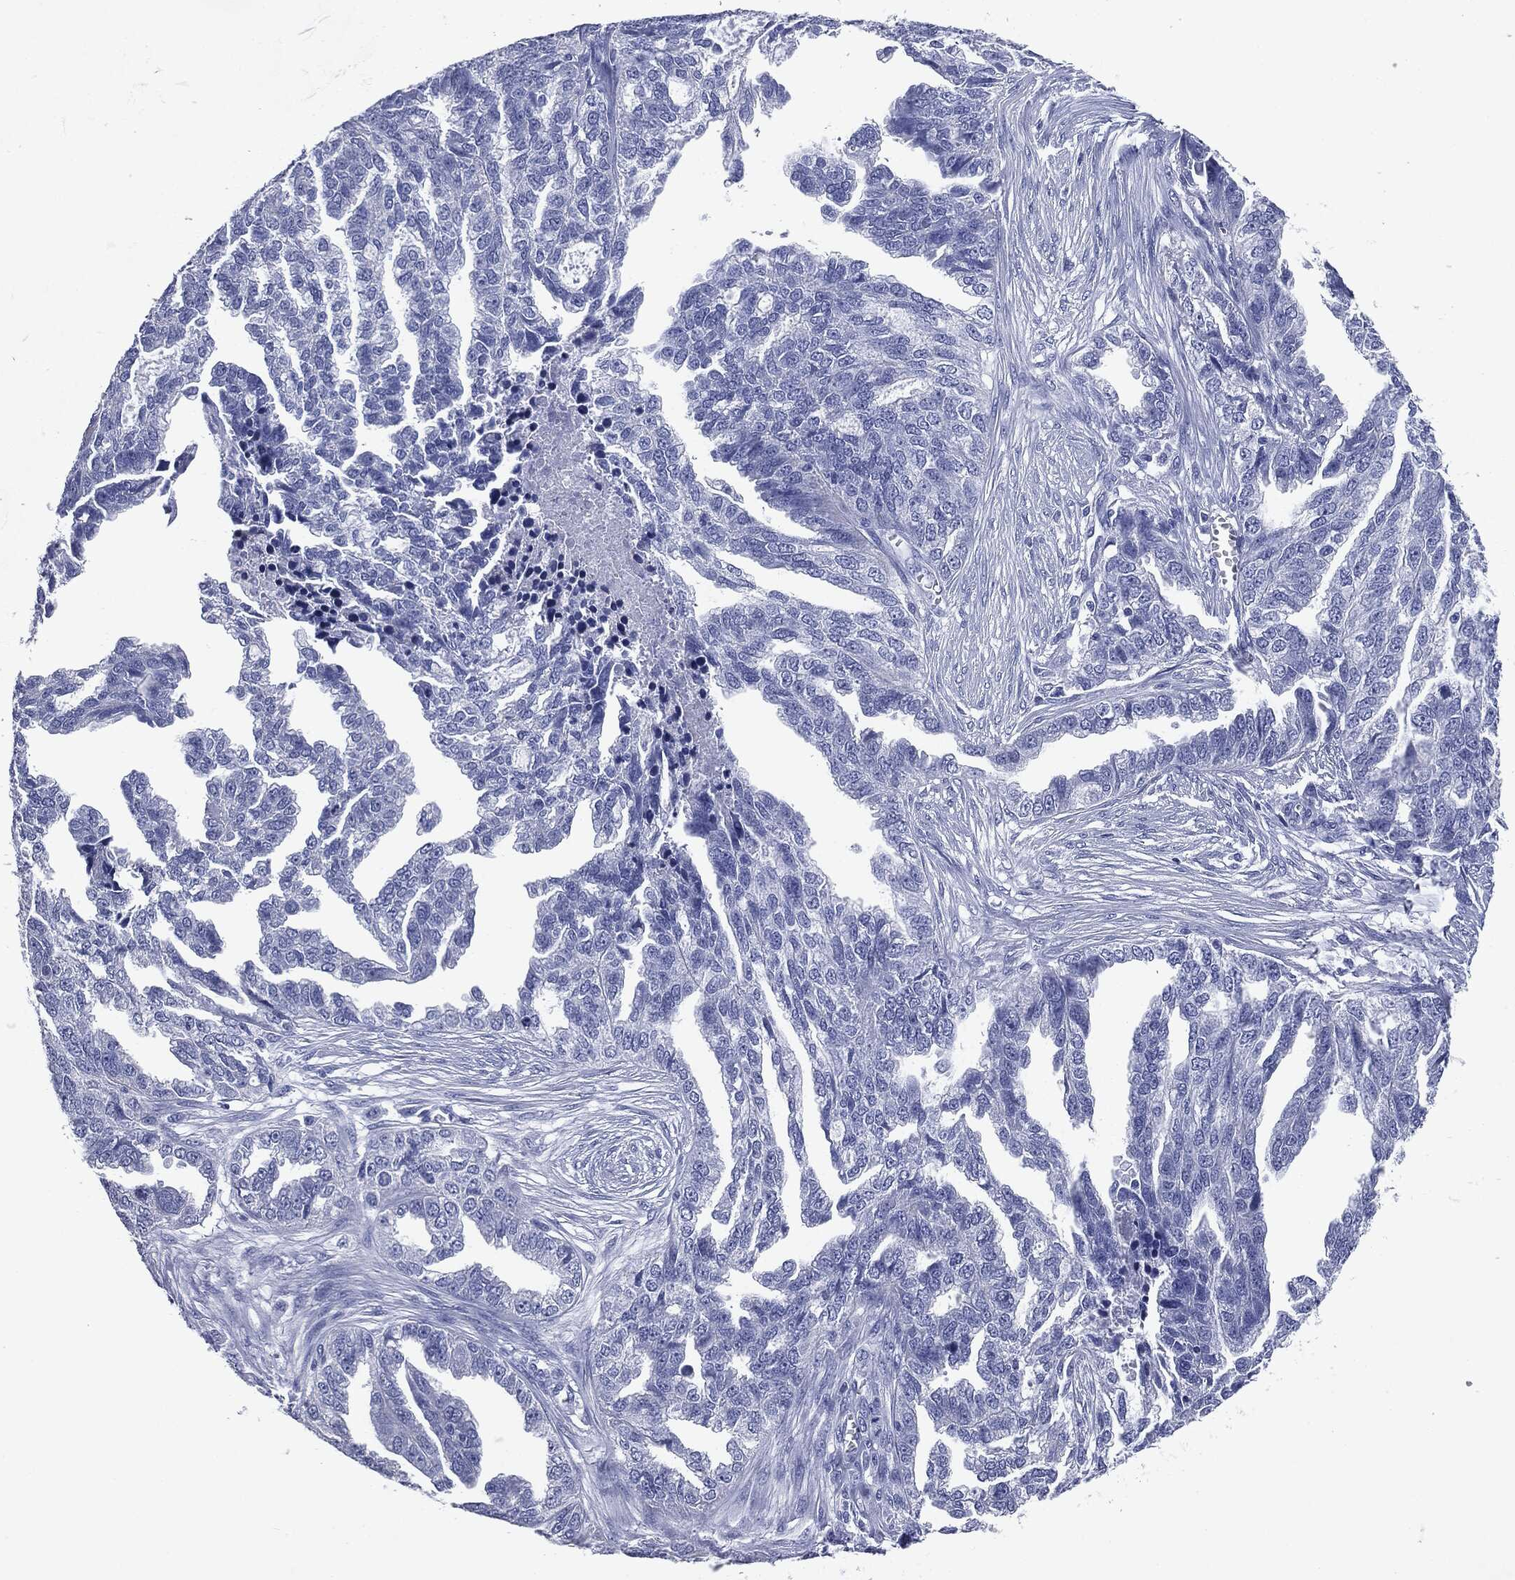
{"staining": {"intensity": "negative", "quantity": "none", "location": "none"}, "tissue": "ovarian cancer", "cell_type": "Tumor cells", "image_type": "cancer", "snomed": [{"axis": "morphology", "description": "Cystadenocarcinoma, serous, NOS"}, {"axis": "topography", "description": "Ovary"}], "caption": "Immunohistochemistry (IHC) image of neoplastic tissue: human serous cystadenocarcinoma (ovarian) stained with DAB (3,3'-diaminobenzidine) exhibits no significant protein positivity in tumor cells.", "gene": "ATP2A1", "patient": {"sex": "female", "age": 51}}